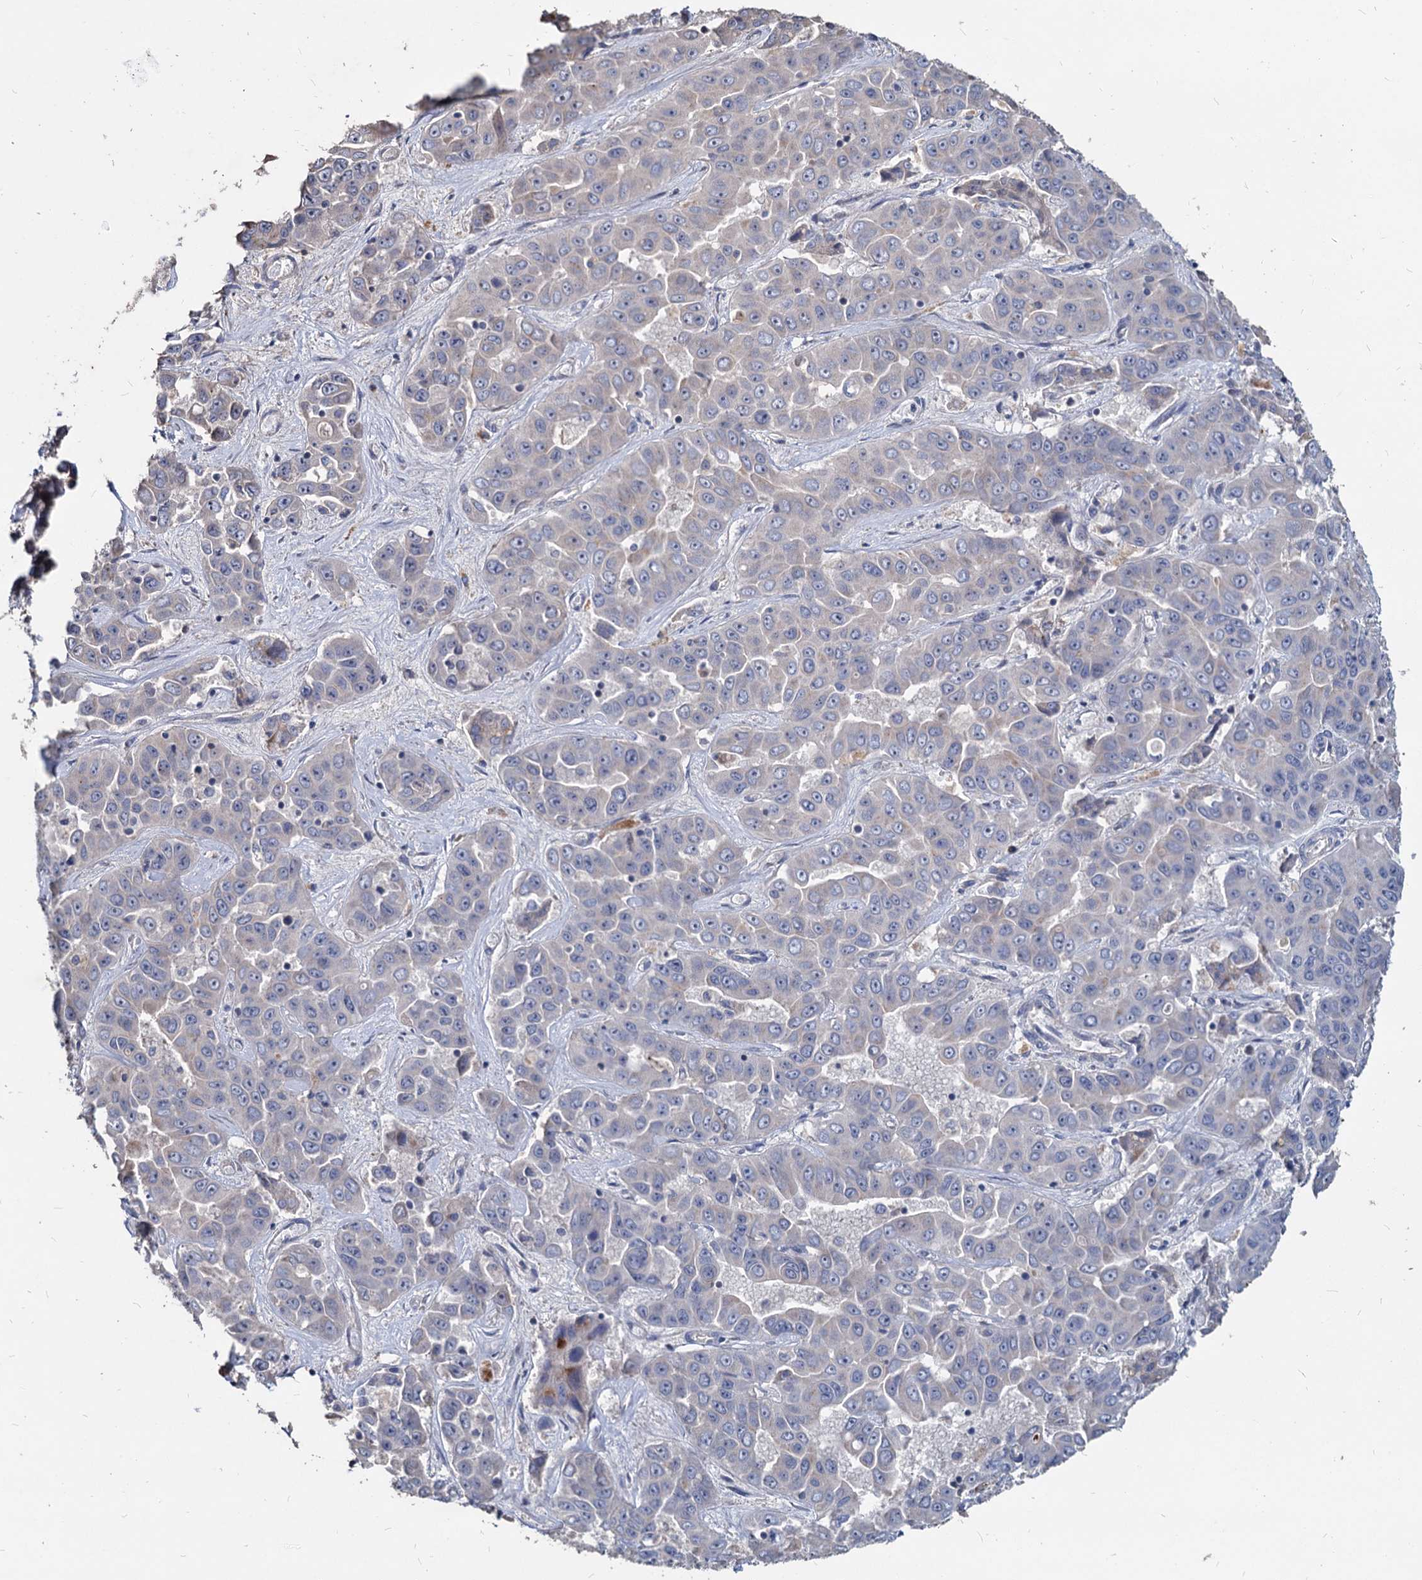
{"staining": {"intensity": "negative", "quantity": "none", "location": "none"}, "tissue": "liver cancer", "cell_type": "Tumor cells", "image_type": "cancer", "snomed": [{"axis": "morphology", "description": "Cholangiocarcinoma"}, {"axis": "topography", "description": "Liver"}], "caption": "An image of cholangiocarcinoma (liver) stained for a protein reveals no brown staining in tumor cells. (DAB IHC visualized using brightfield microscopy, high magnification).", "gene": "DEPDC4", "patient": {"sex": "female", "age": 52}}